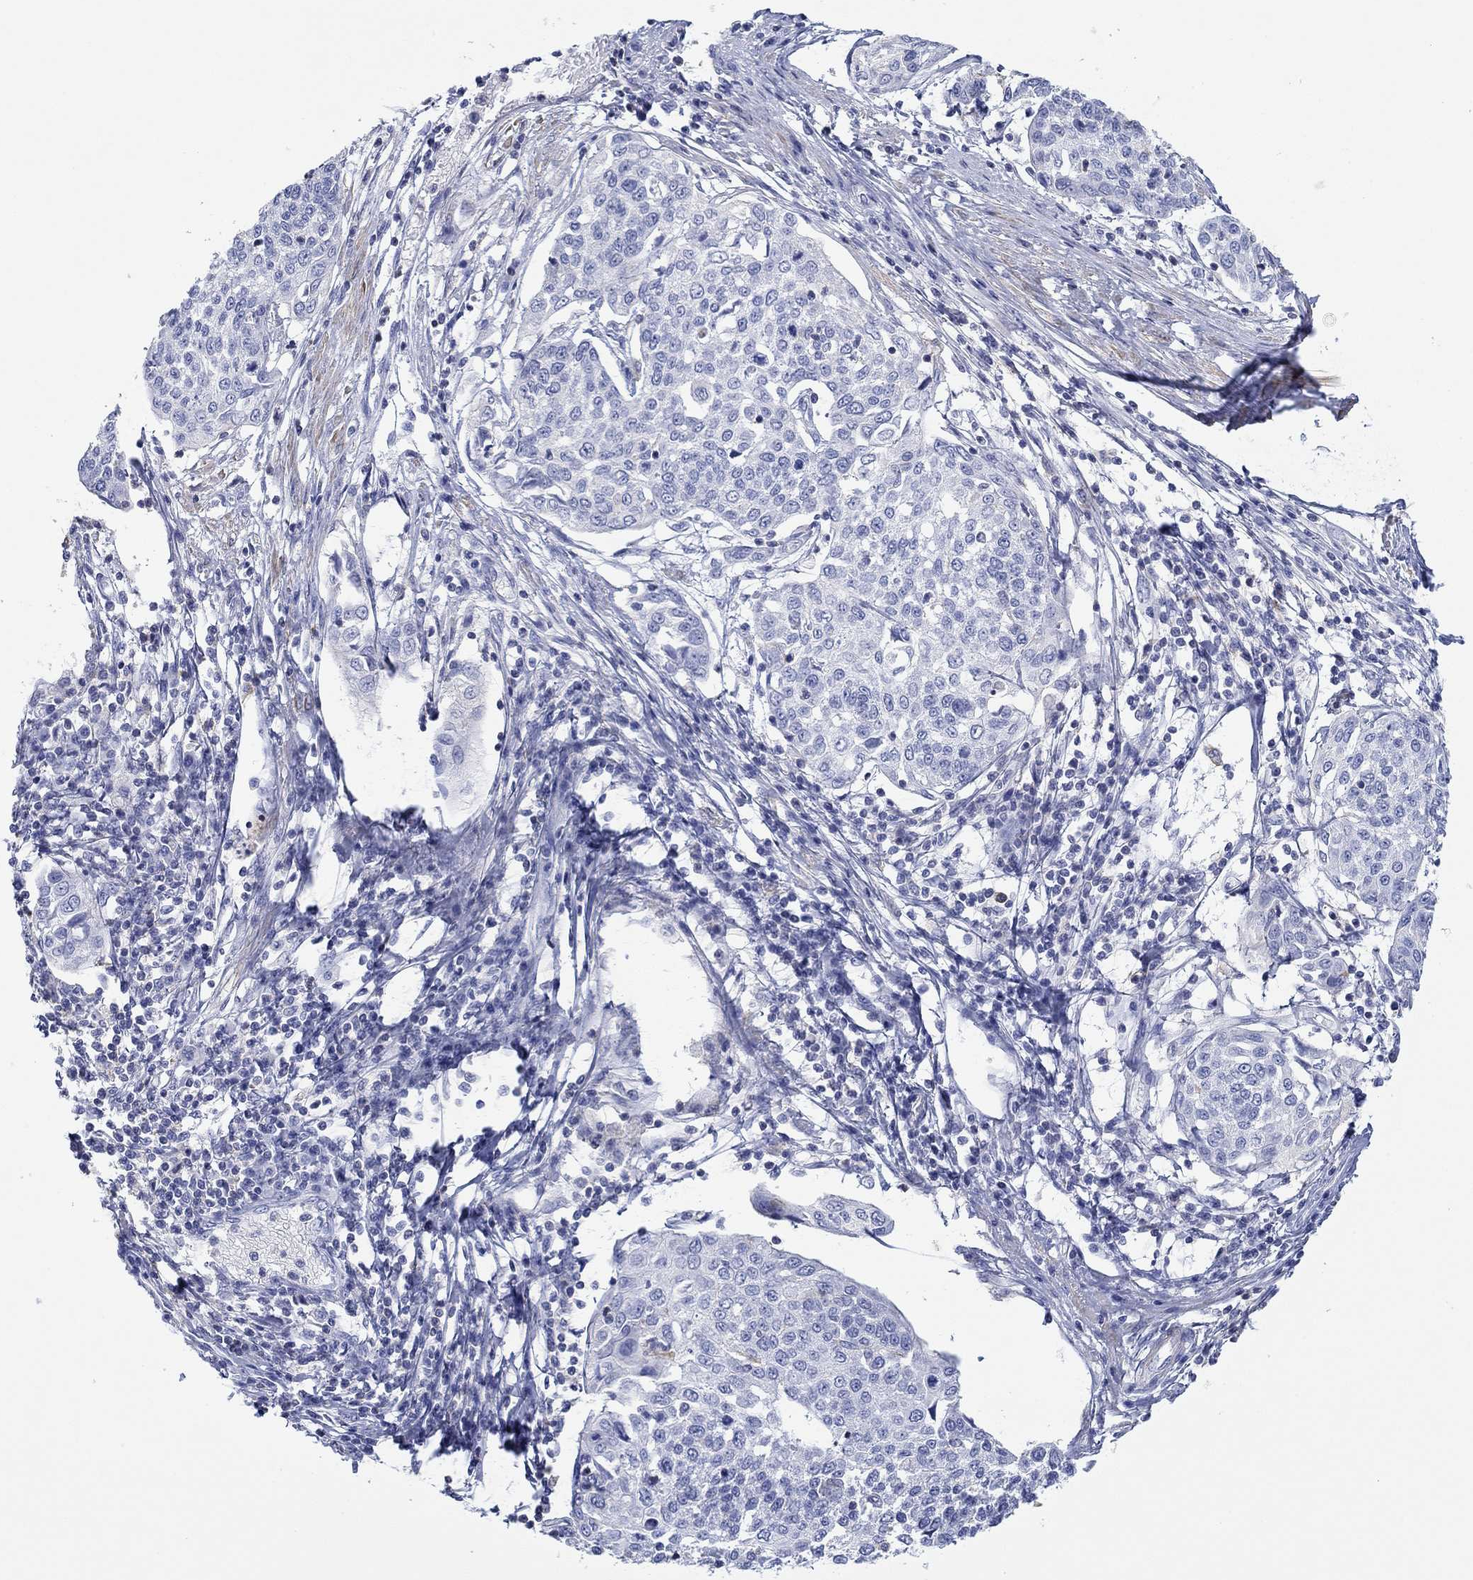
{"staining": {"intensity": "negative", "quantity": "none", "location": "none"}, "tissue": "cervical cancer", "cell_type": "Tumor cells", "image_type": "cancer", "snomed": [{"axis": "morphology", "description": "Squamous cell carcinoma, NOS"}, {"axis": "topography", "description": "Cervix"}], "caption": "Immunohistochemistry micrograph of human squamous cell carcinoma (cervical) stained for a protein (brown), which reveals no expression in tumor cells. (Brightfield microscopy of DAB immunohistochemistry (IHC) at high magnification).", "gene": "PPIL6", "patient": {"sex": "female", "age": 34}}